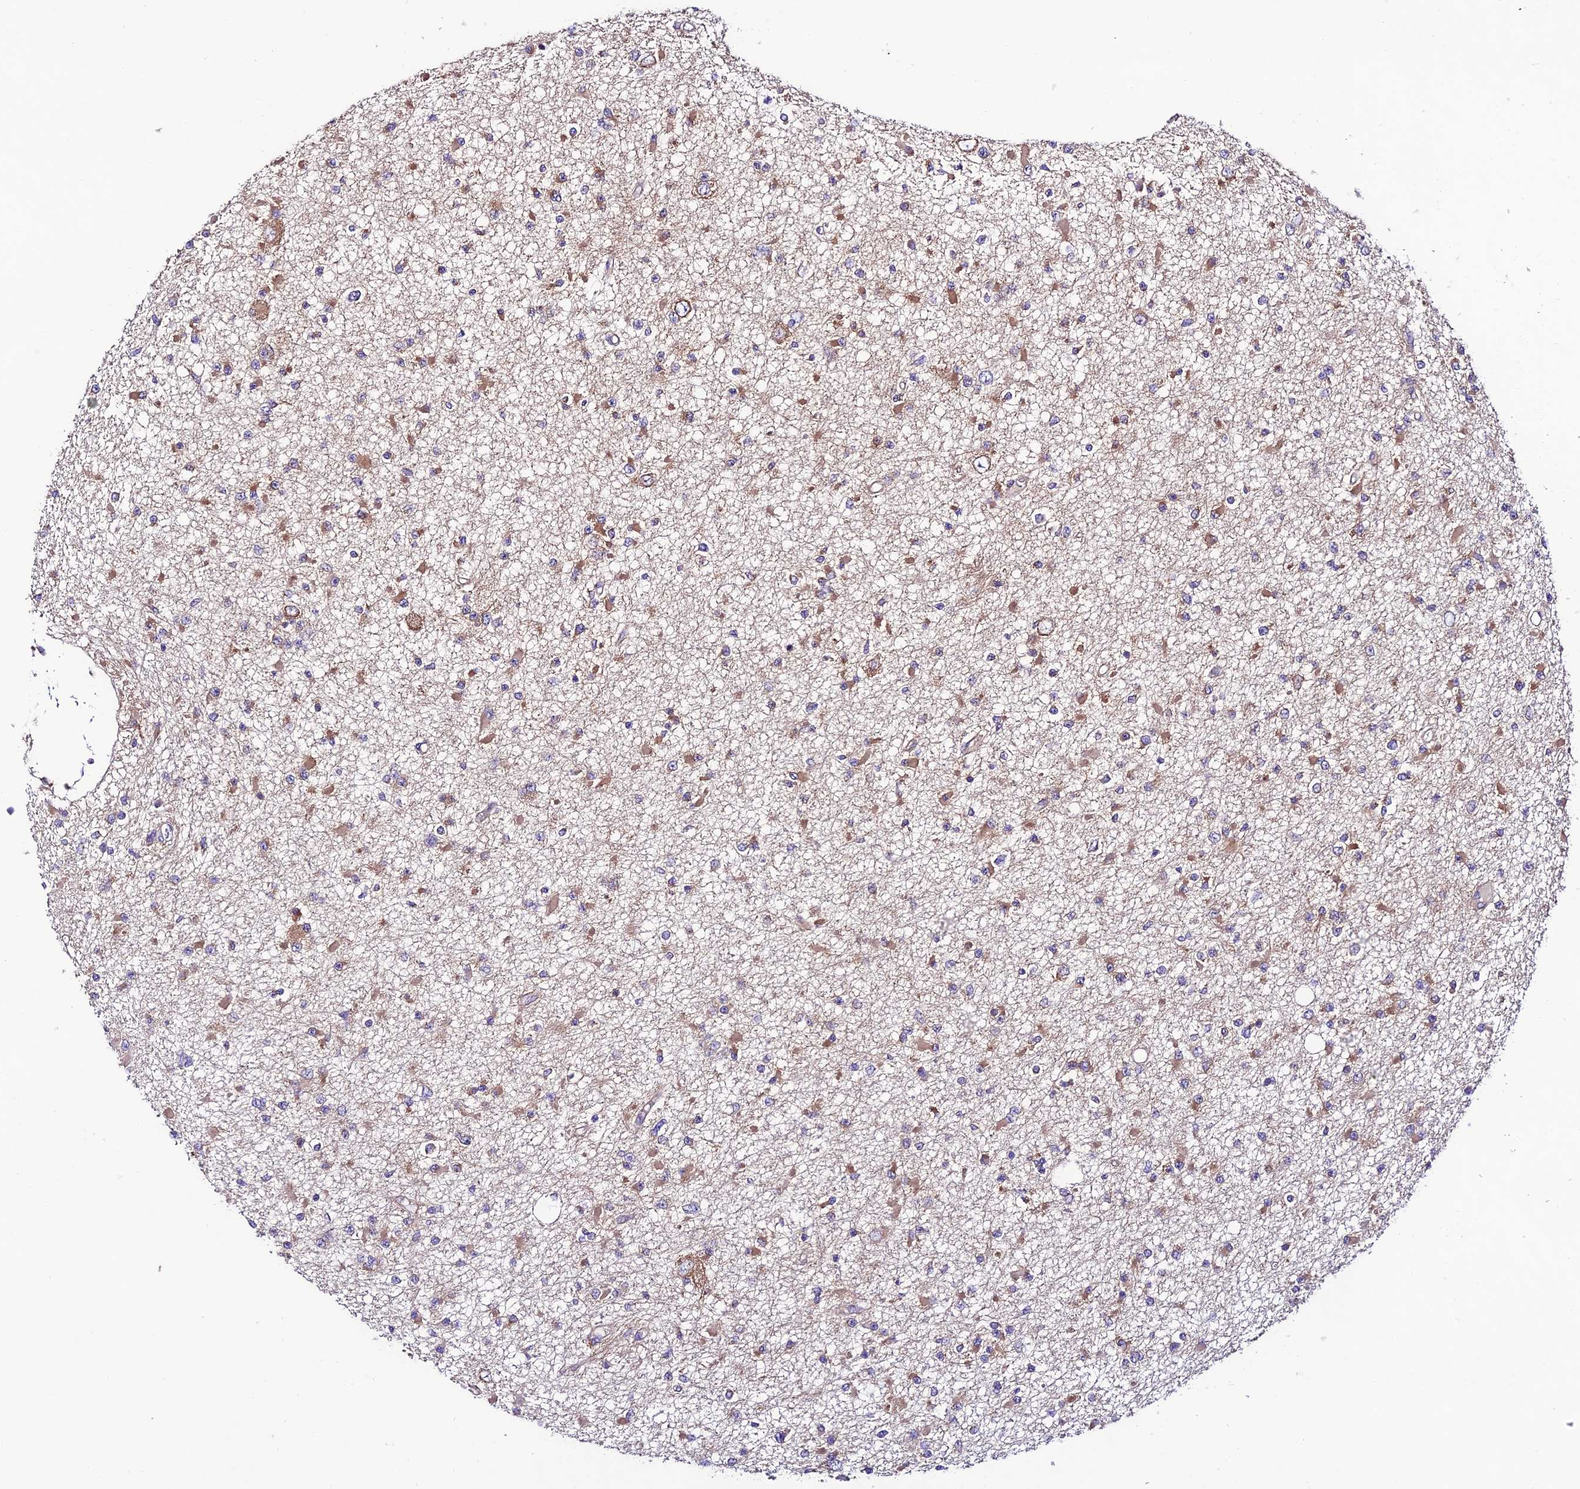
{"staining": {"intensity": "moderate", "quantity": "<25%", "location": "cytoplasmic/membranous"}, "tissue": "glioma", "cell_type": "Tumor cells", "image_type": "cancer", "snomed": [{"axis": "morphology", "description": "Glioma, malignant, Low grade"}, {"axis": "topography", "description": "Brain"}], "caption": "Immunohistochemical staining of low-grade glioma (malignant) reveals low levels of moderate cytoplasmic/membranous protein staining in approximately <25% of tumor cells.", "gene": "LACTB2", "patient": {"sex": "female", "age": 22}}